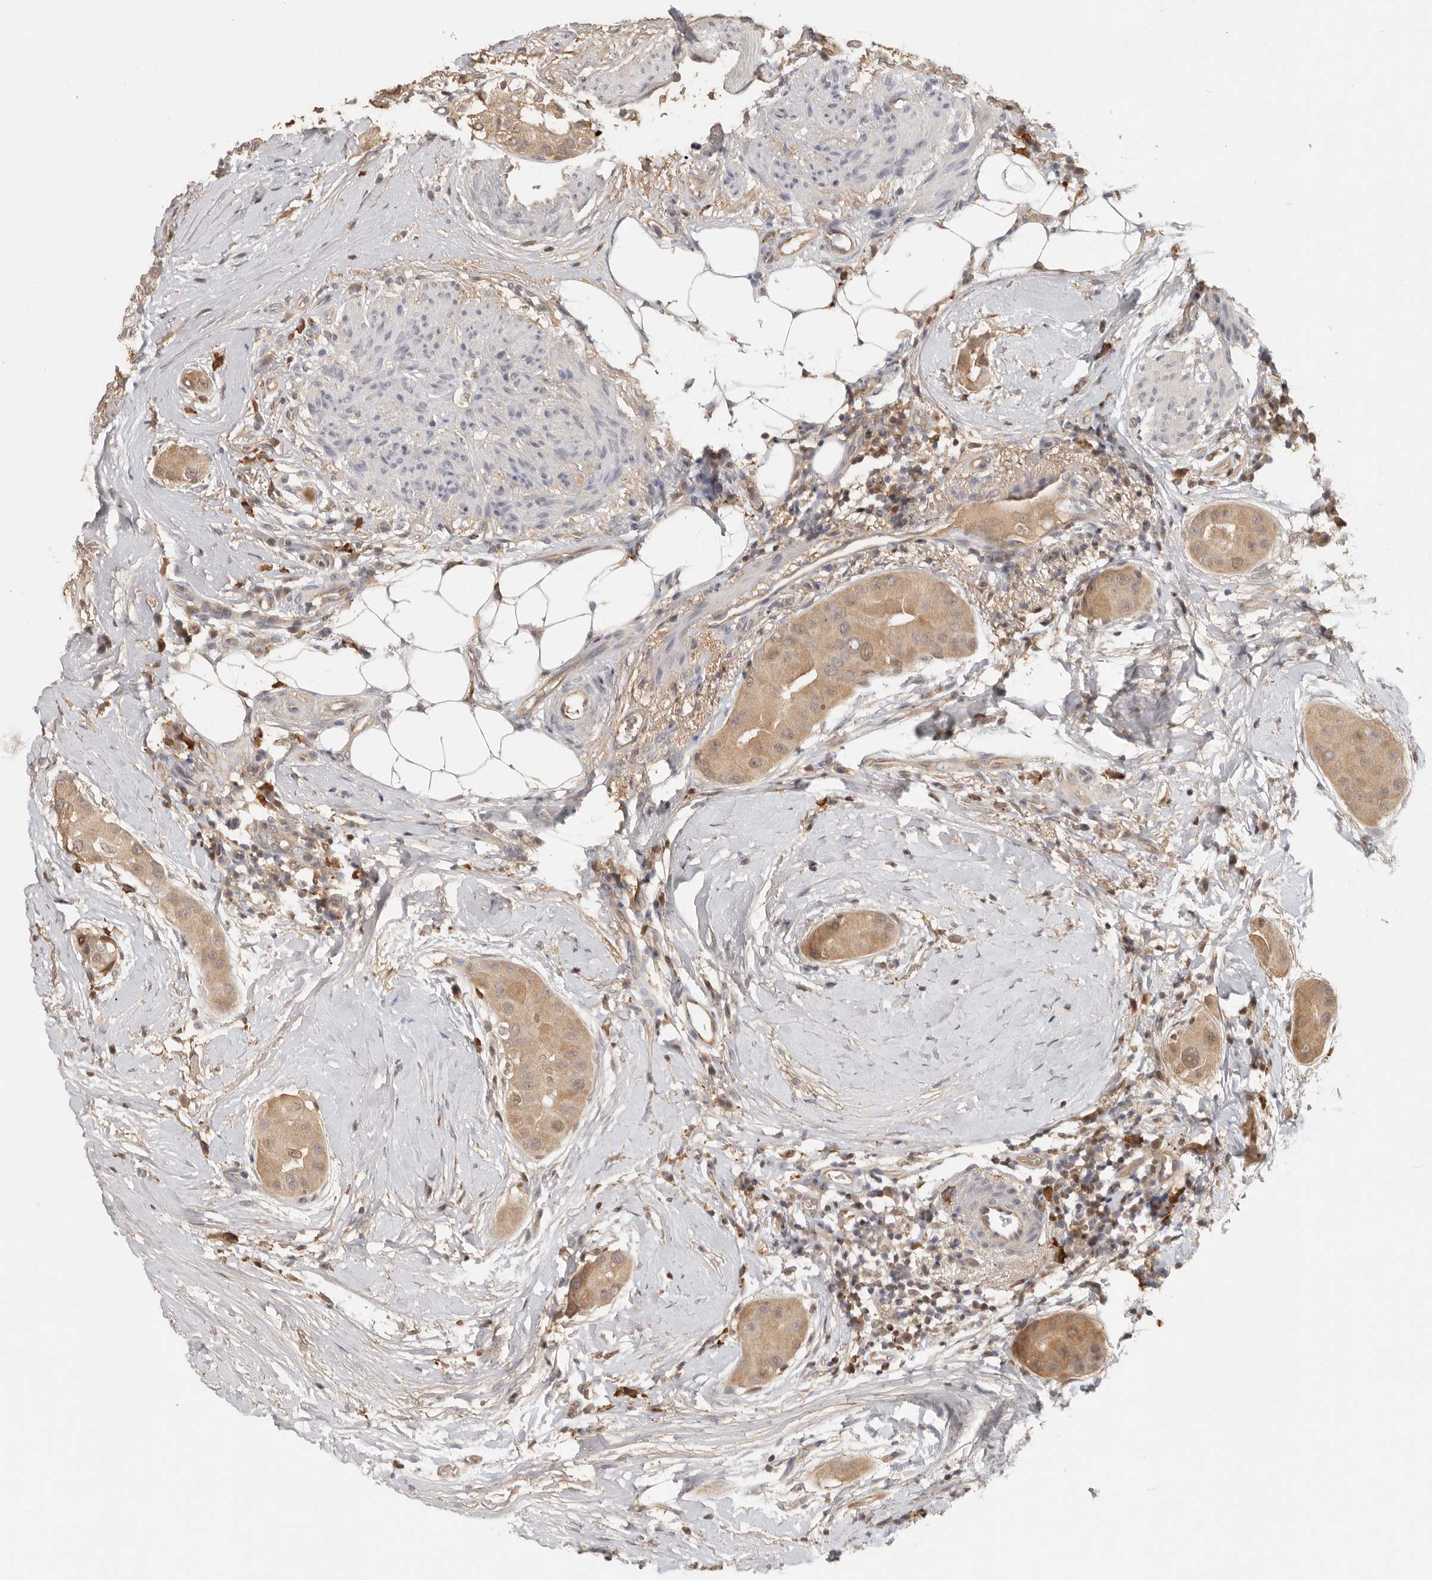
{"staining": {"intensity": "weak", "quantity": ">75%", "location": "cytoplasmic/membranous,nuclear"}, "tissue": "thyroid cancer", "cell_type": "Tumor cells", "image_type": "cancer", "snomed": [{"axis": "morphology", "description": "Papillary adenocarcinoma, NOS"}, {"axis": "topography", "description": "Thyroid gland"}], "caption": "An immunohistochemistry image of neoplastic tissue is shown. Protein staining in brown highlights weak cytoplasmic/membranous and nuclear positivity in thyroid papillary adenocarcinoma within tumor cells.", "gene": "PSMA5", "patient": {"sex": "male", "age": 33}}